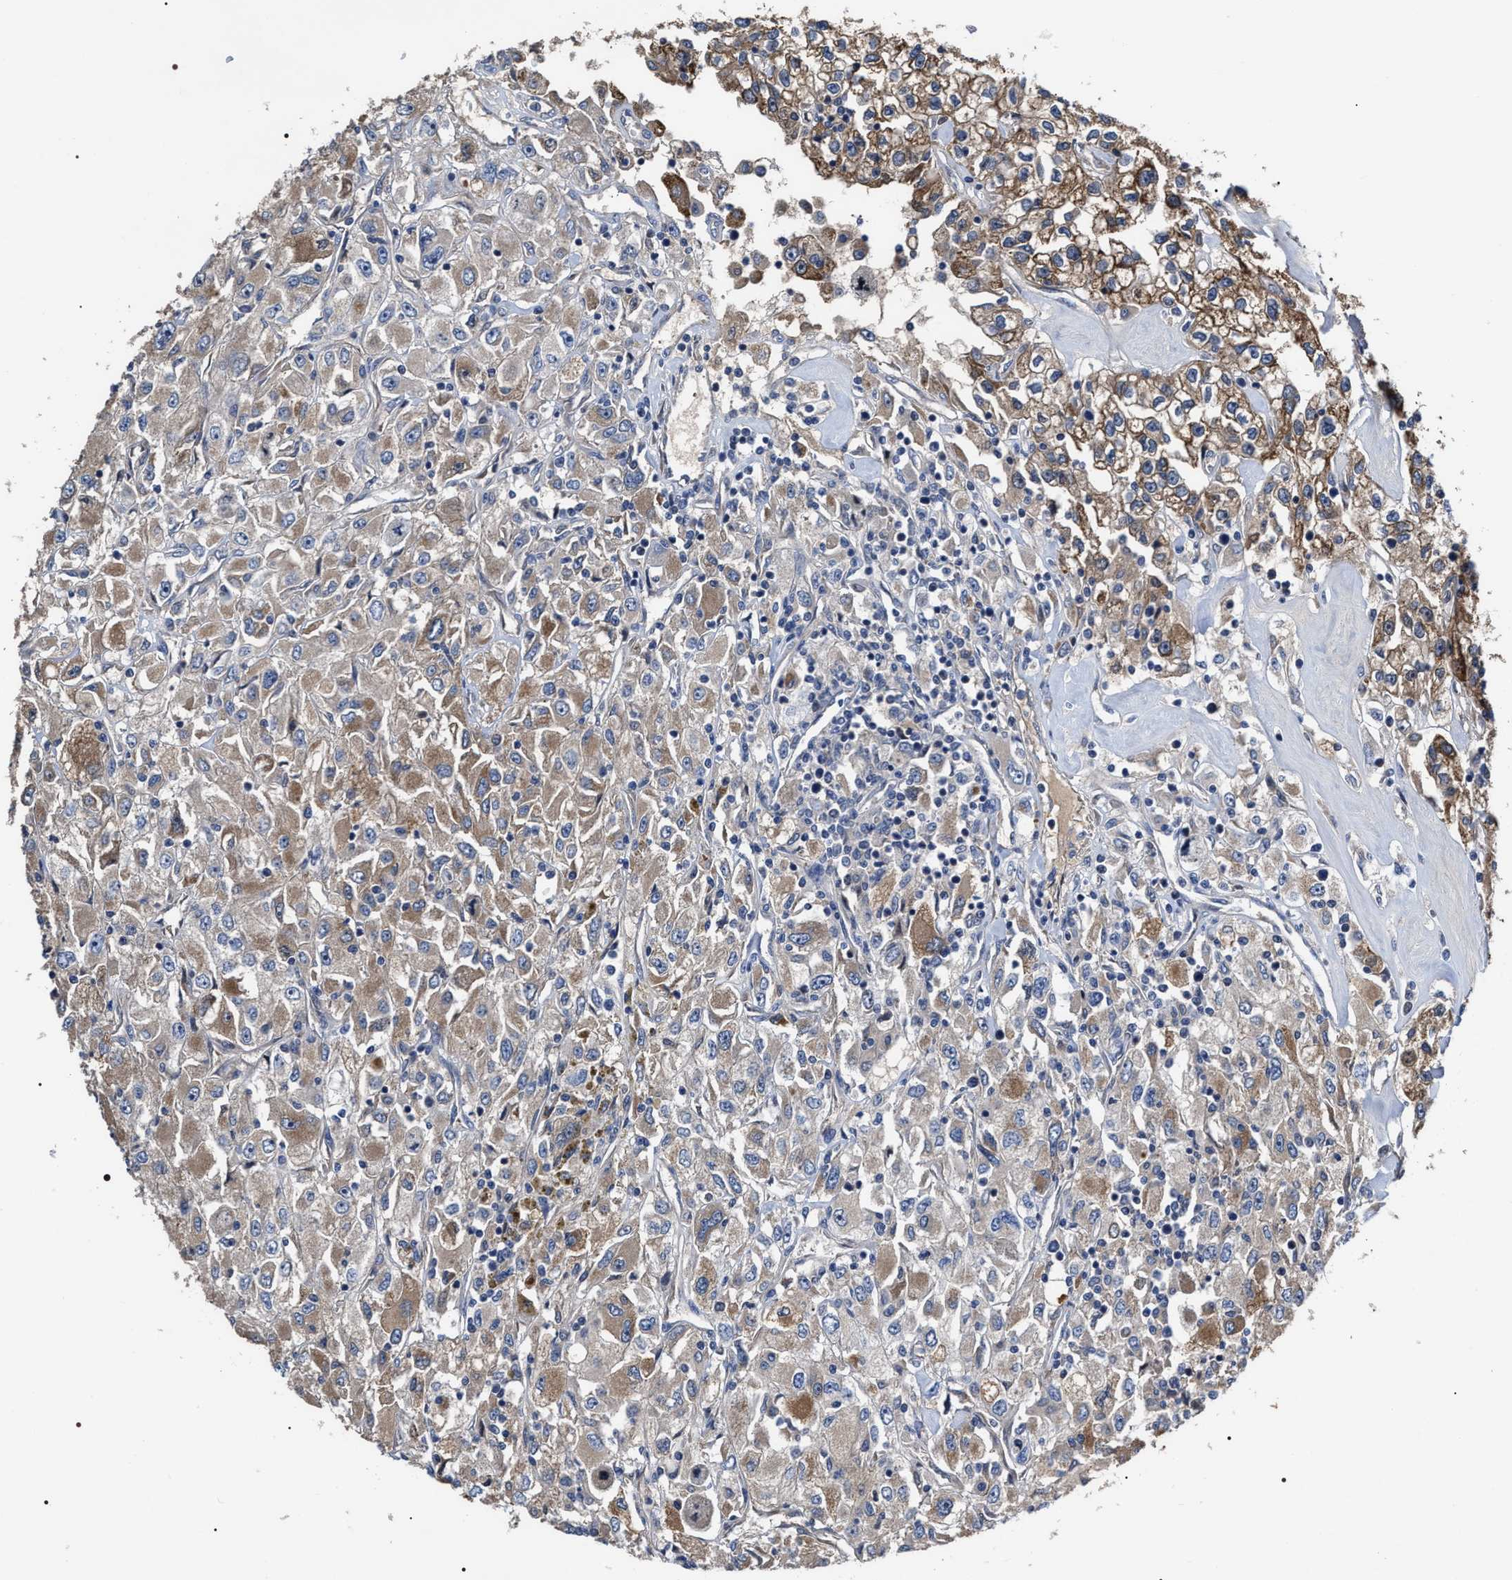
{"staining": {"intensity": "moderate", "quantity": ">75%", "location": "cytoplasmic/membranous"}, "tissue": "renal cancer", "cell_type": "Tumor cells", "image_type": "cancer", "snomed": [{"axis": "morphology", "description": "Adenocarcinoma, NOS"}, {"axis": "topography", "description": "Kidney"}], "caption": "IHC (DAB) staining of human adenocarcinoma (renal) shows moderate cytoplasmic/membranous protein staining in approximately >75% of tumor cells.", "gene": "MACC1", "patient": {"sex": "female", "age": 52}}